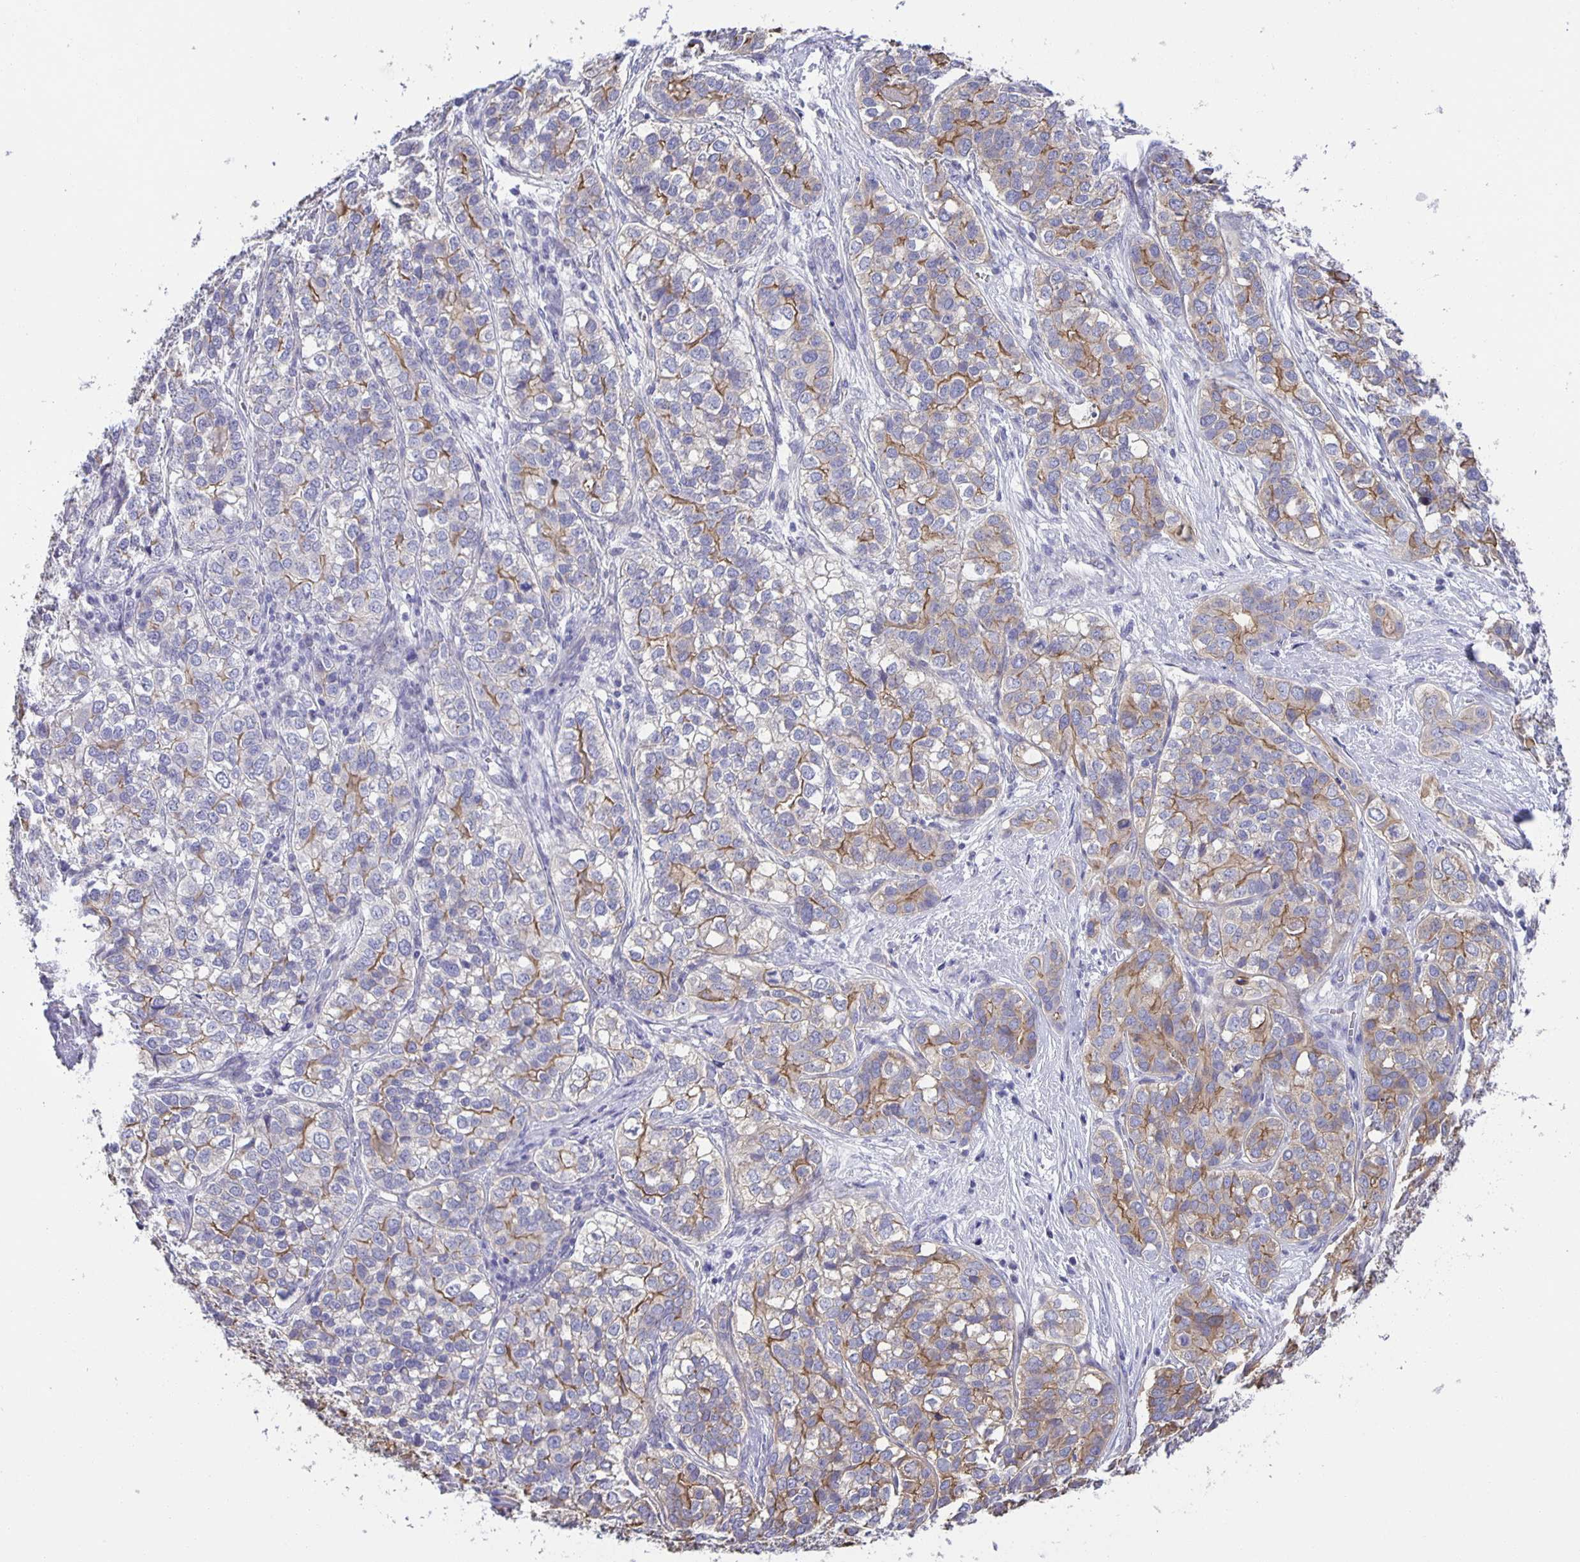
{"staining": {"intensity": "moderate", "quantity": "<25%", "location": "cytoplasmic/membranous"}, "tissue": "liver cancer", "cell_type": "Tumor cells", "image_type": "cancer", "snomed": [{"axis": "morphology", "description": "Cholangiocarcinoma"}, {"axis": "topography", "description": "Liver"}], "caption": "A brown stain highlights moderate cytoplasmic/membranous positivity of a protein in cholangiocarcinoma (liver) tumor cells.", "gene": "PTPN3", "patient": {"sex": "male", "age": 56}}